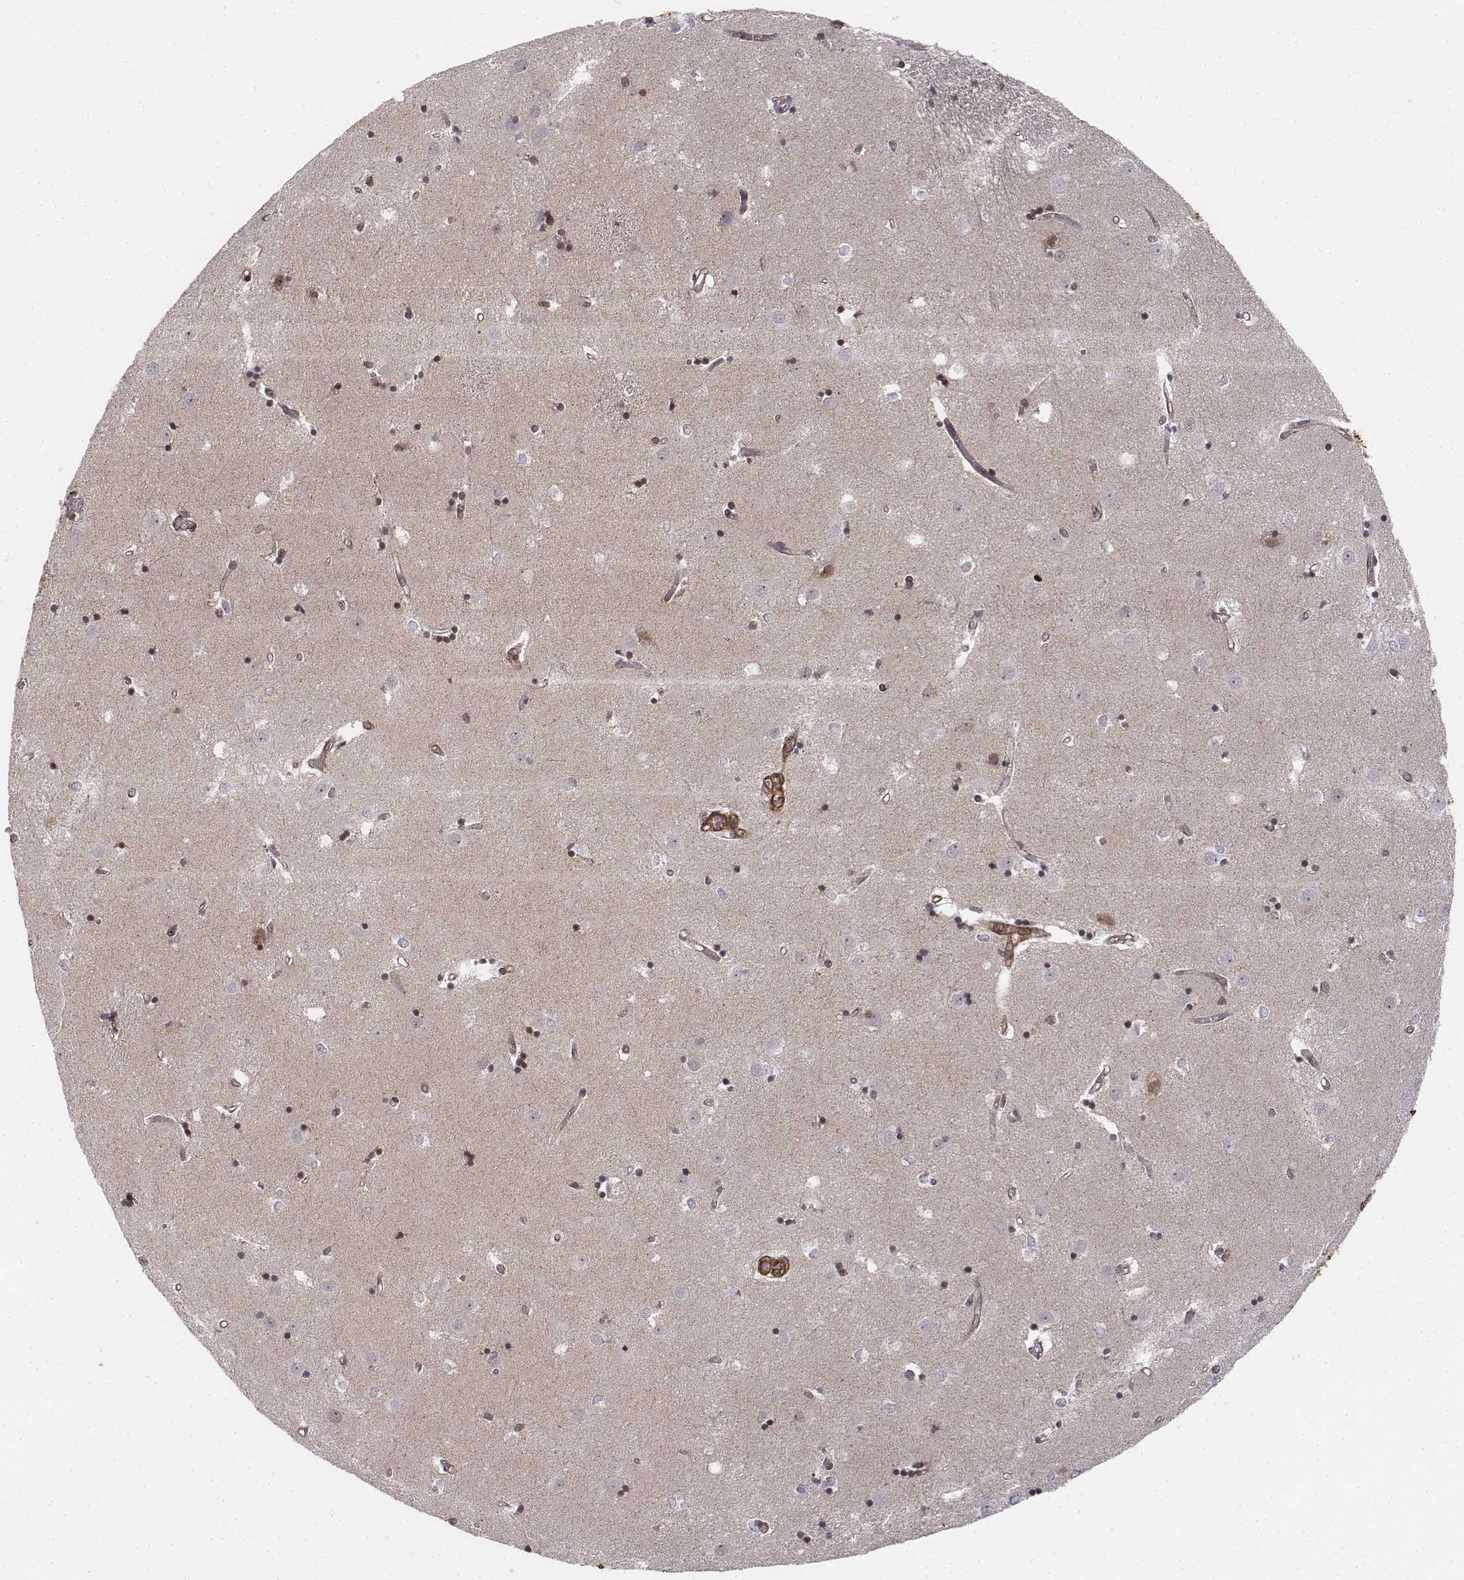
{"staining": {"intensity": "moderate", "quantity": "25%-75%", "location": "cytoplasmic/membranous,nuclear"}, "tissue": "caudate", "cell_type": "Glial cells", "image_type": "normal", "snomed": [{"axis": "morphology", "description": "Normal tissue, NOS"}, {"axis": "topography", "description": "Lateral ventricle wall"}], "caption": "Glial cells exhibit medium levels of moderate cytoplasmic/membranous,nuclear expression in approximately 25%-75% of cells in benign caudate. Immunohistochemistry (ihc) stains the protein of interest in brown and the nuclei are stained blue.", "gene": "ZFYVE19", "patient": {"sex": "male", "age": 54}}